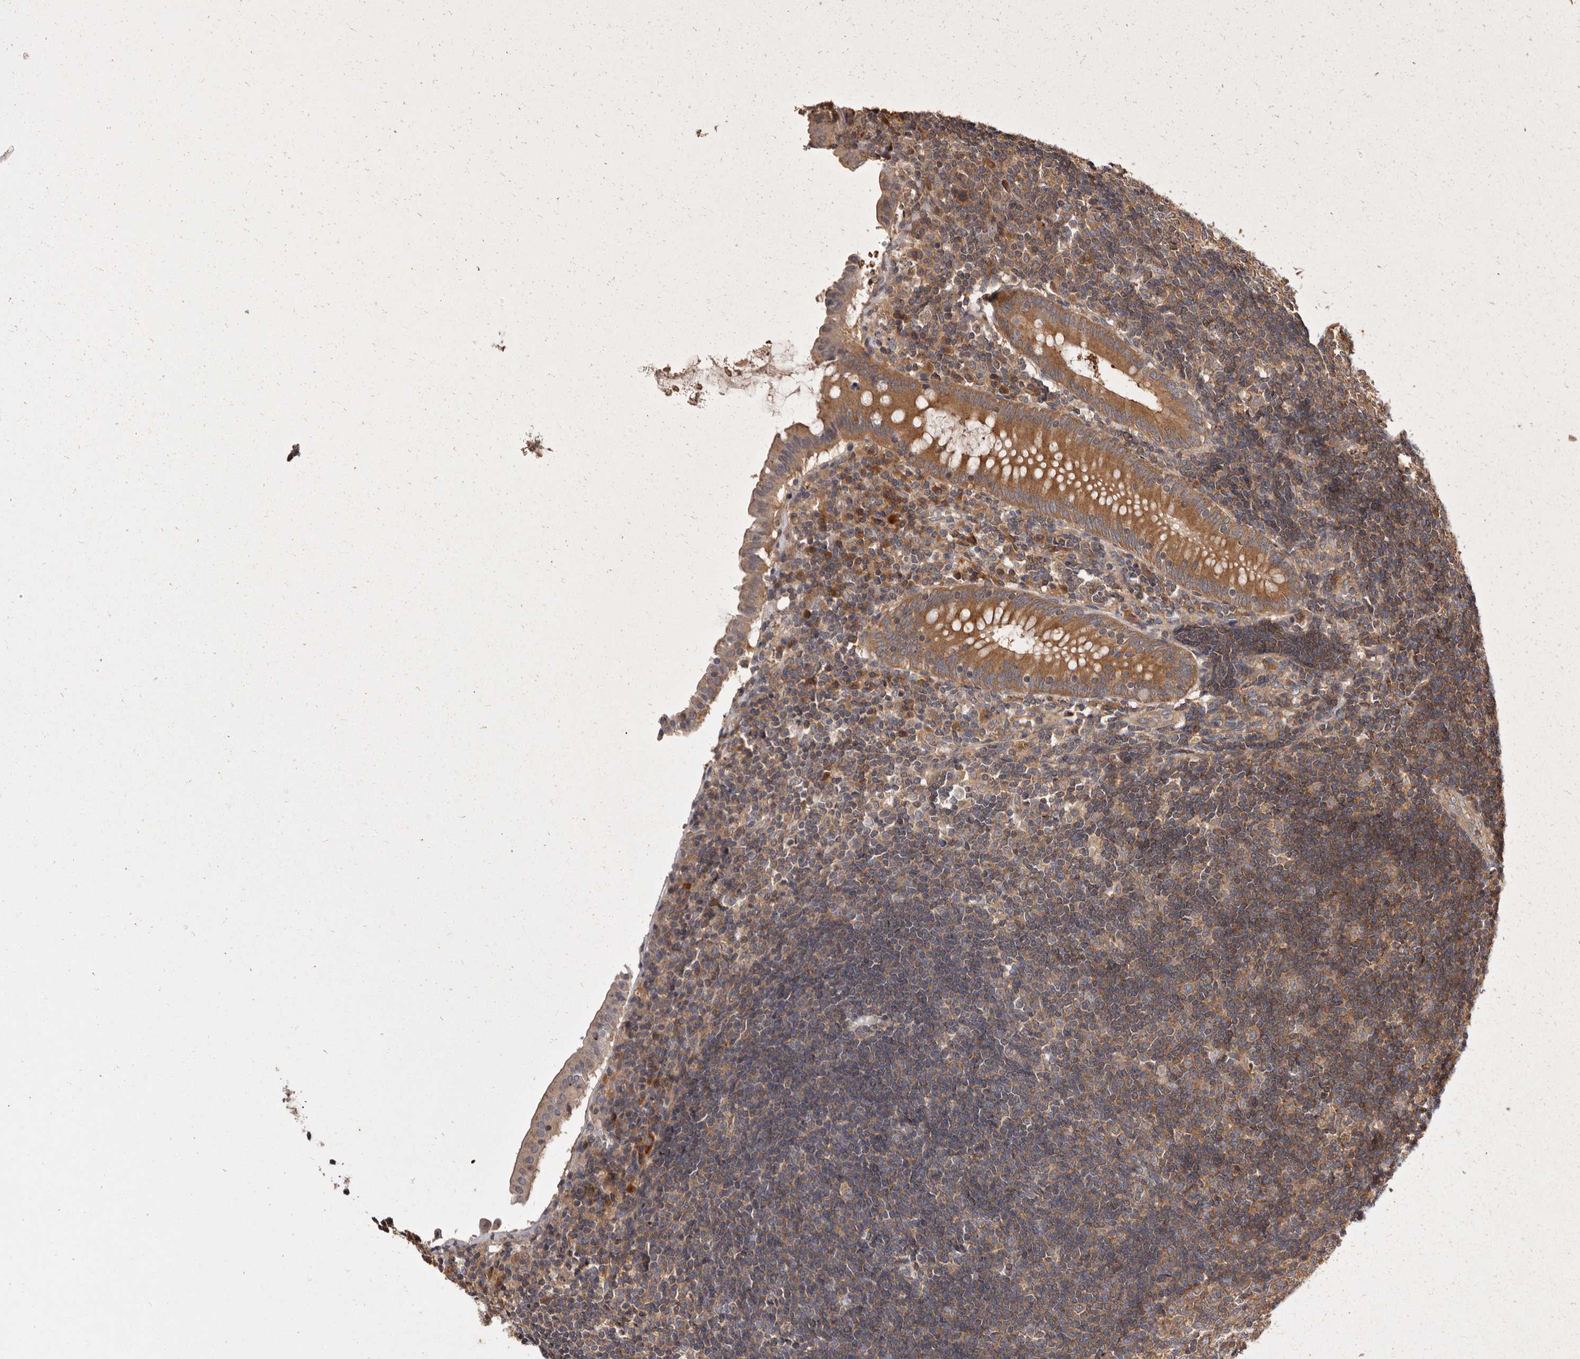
{"staining": {"intensity": "moderate", "quantity": ">75%", "location": "cytoplasmic/membranous"}, "tissue": "appendix", "cell_type": "Glandular cells", "image_type": "normal", "snomed": [{"axis": "morphology", "description": "Normal tissue, NOS"}, {"axis": "topography", "description": "Appendix"}], "caption": "This photomicrograph displays IHC staining of benign appendix, with medium moderate cytoplasmic/membranous positivity in about >75% of glandular cells.", "gene": "ADAMTS20", "patient": {"sex": "female", "age": 54}}